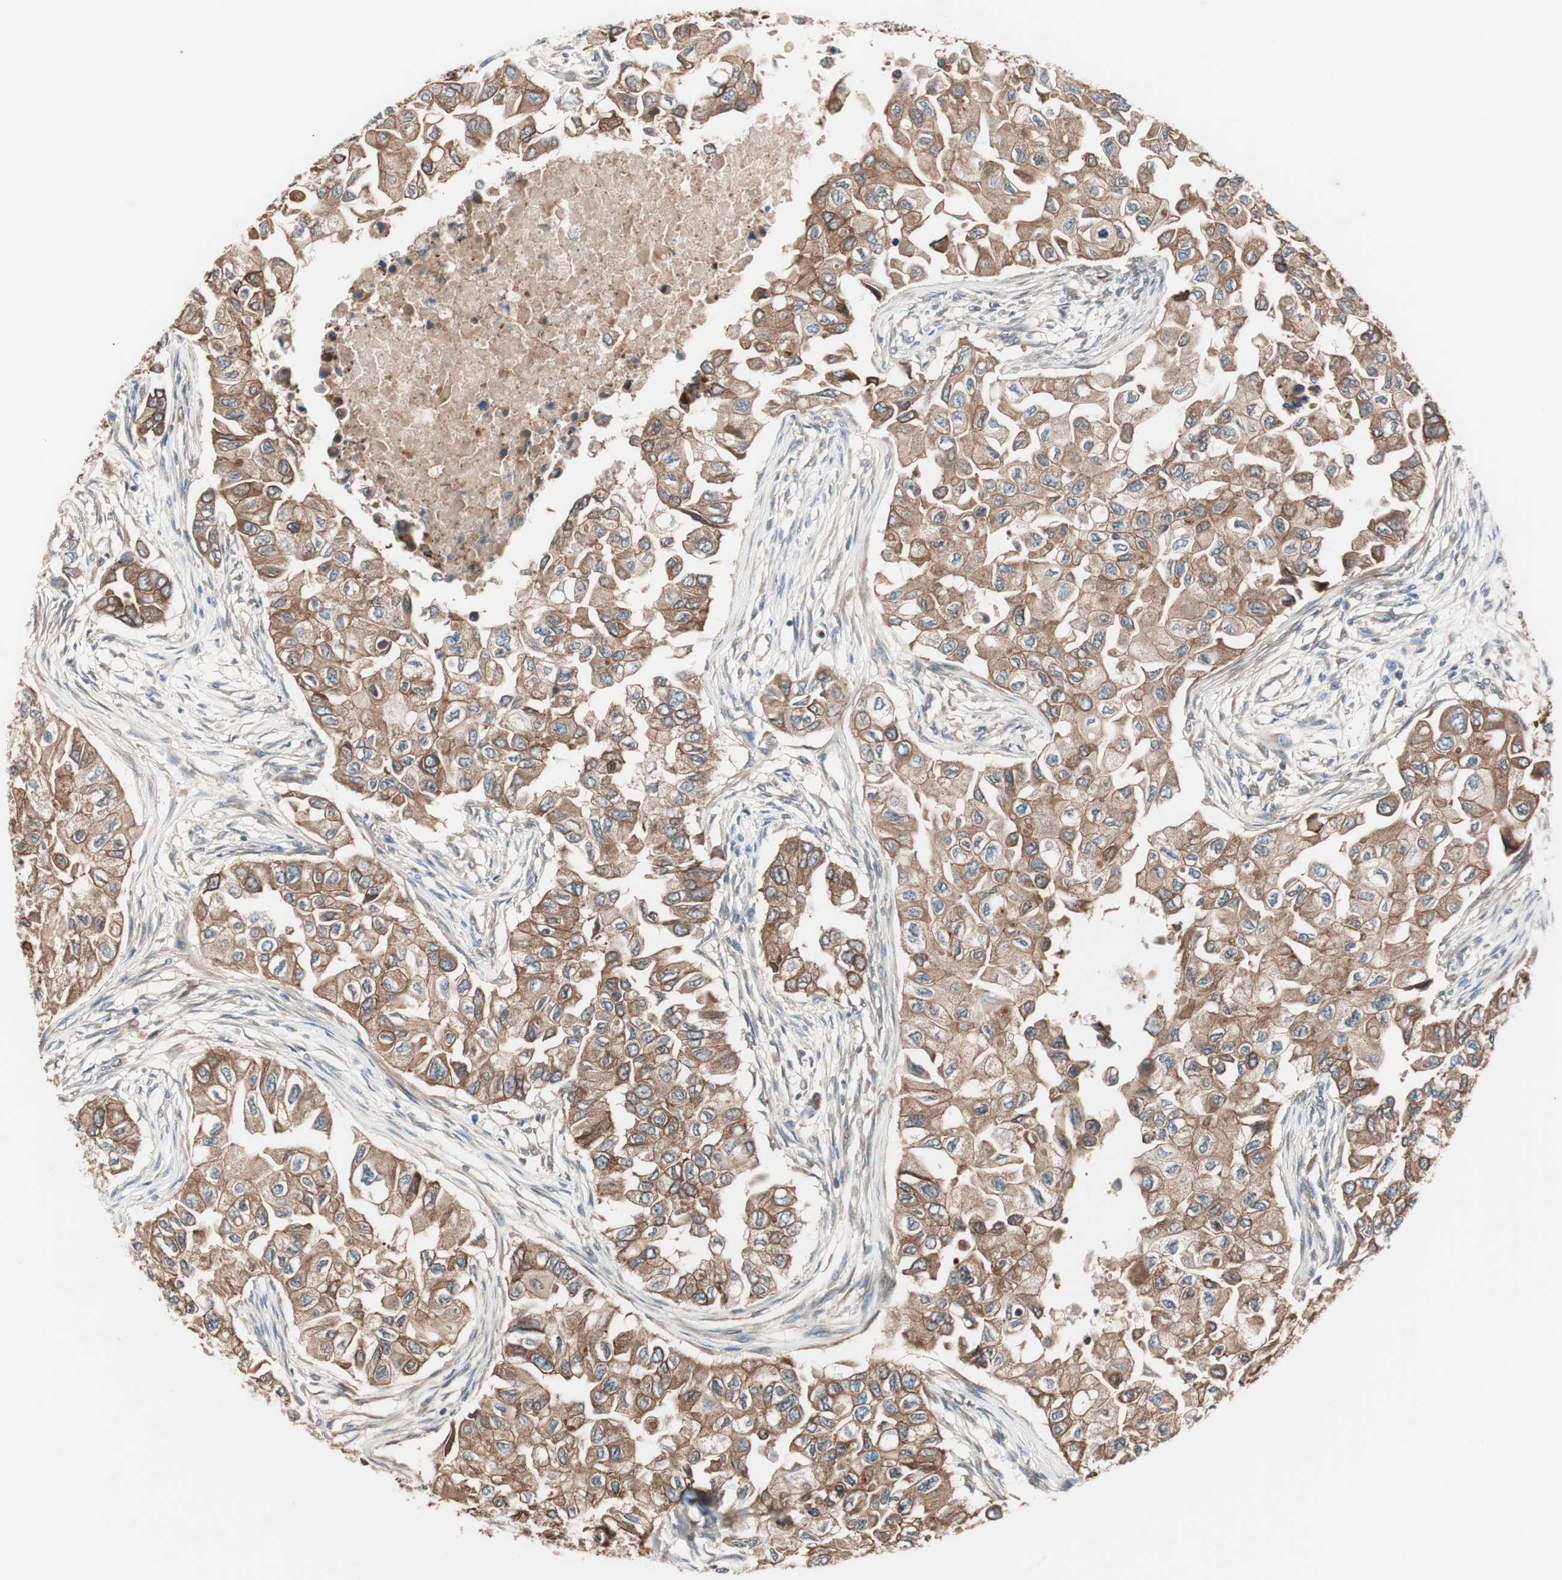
{"staining": {"intensity": "moderate", "quantity": ">75%", "location": "cytoplasmic/membranous"}, "tissue": "breast cancer", "cell_type": "Tumor cells", "image_type": "cancer", "snomed": [{"axis": "morphology", "description": "Normal tissue, NOS"}, {"axis": "morphology", "description": "Duct carcinoma"}, {"axis": "topography", "description": "Breast"}], "caption": "Human intraductal carcinoma (breast) stained with a brown dye reveals moderate cytoplasmic/membranous positive positivity in approximately >75% of tumor cells.", "gene": "TSG101", "patient": {"sex": "female", "age": 49}}